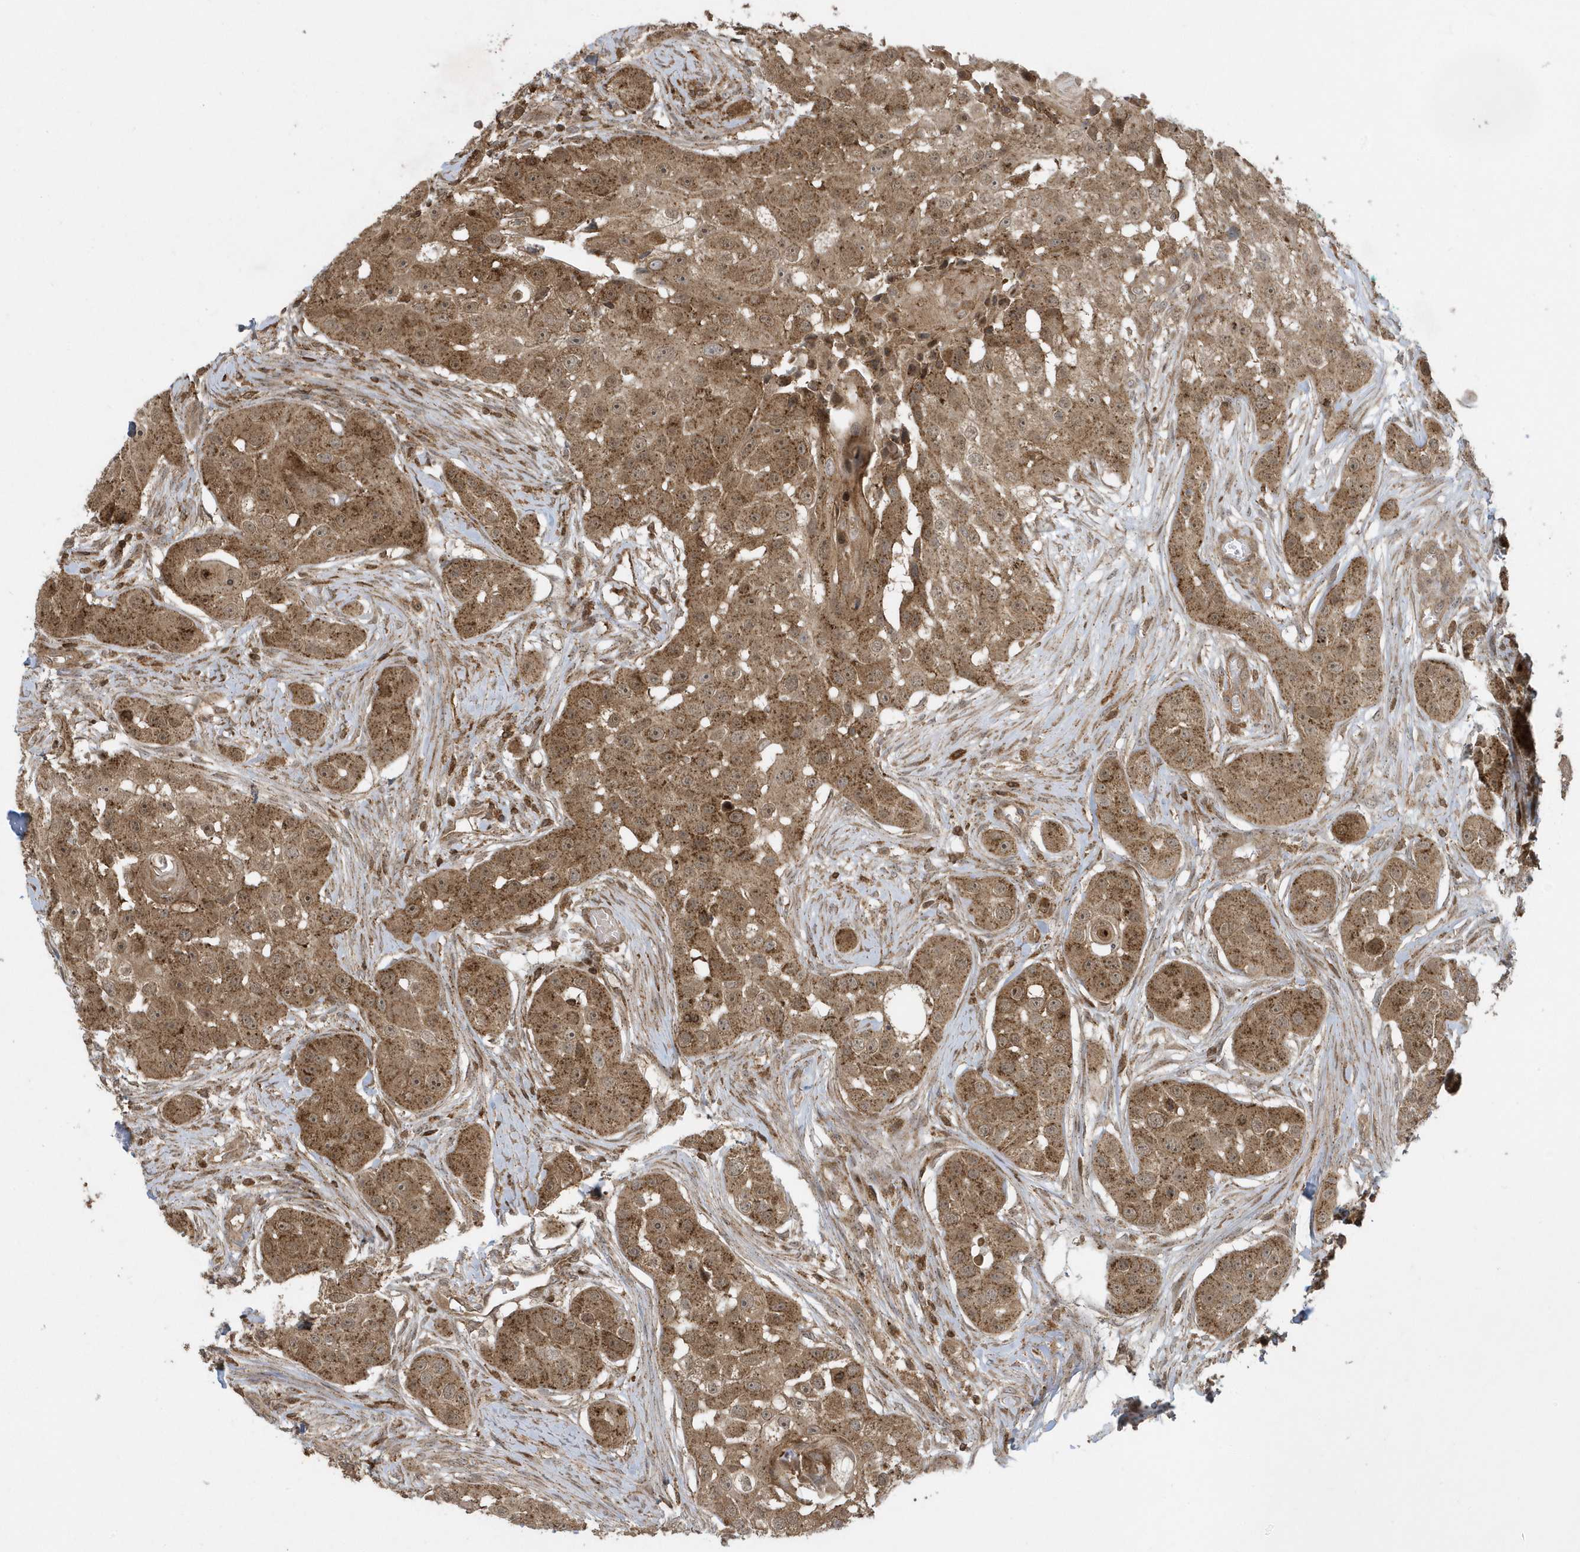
{"staining": {"intensity": "moderate", "quantity": ">75%", "location": "cytoplasmic/membranous"}, "tissue": "head and neck cancer", "cell_type": "Tumor cells", "image_type": "cancer", "snomed": [{"axis": "morphology", "description": "Normal tissue, NOS"}, {"axis": "morphology", "description": "Squamous cell carcinoma, NOS"}, {"axis": "topography", "description": "Skeletal muscle"}, {"axis": "topography", "description": "Head-Neck"}], "caption": "Immunohistochemical staining of squamous cell carcinoma (head and neck) demonstrates medium levels of moderate cytoplasmic/membranous protein expression in approximately >75% of tumor cells.", "gene": "STAMBP", "patient": {"sex": "male", "age": 51}}